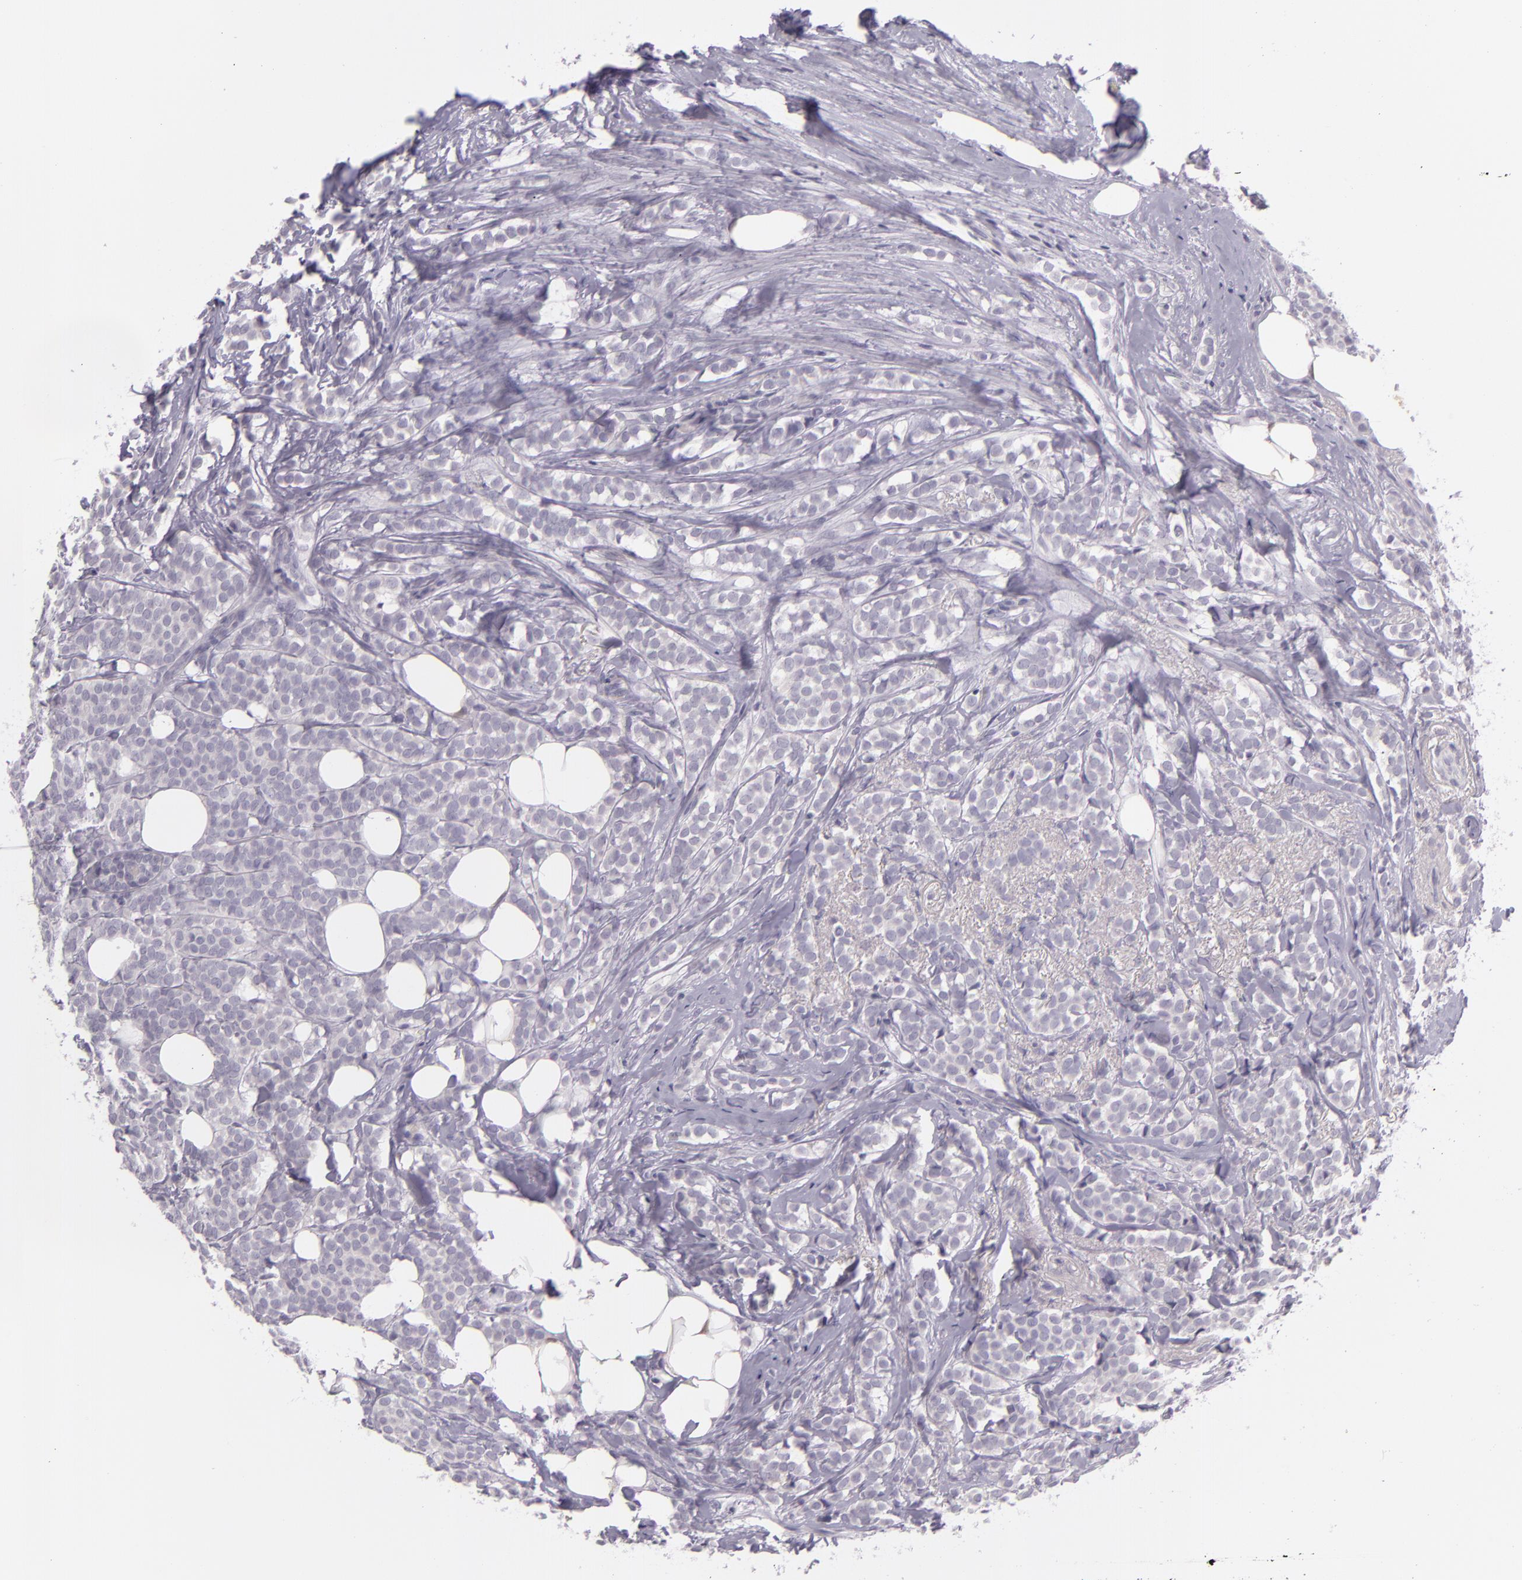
{"staining": {"intensity": "negative", "quantity": "none", "location": "none"}, "tissue": "breast cancer", "cell_type": "Tumor cells", "image_type": "cancer", "snomed": [{"axis": "morphology", "description": "Lobular carcinoma"}, {"axis": "topography", "description": "Breast"}], "caption": "High magnification brightfield microscopy of breast lobular carcinoma stained with DAB (brown) and counterstained with hematoxylin (blue): tumor cells show no significant positivity.", "gene": "CBS", "patient": {"sex": "female", "age": 56}}